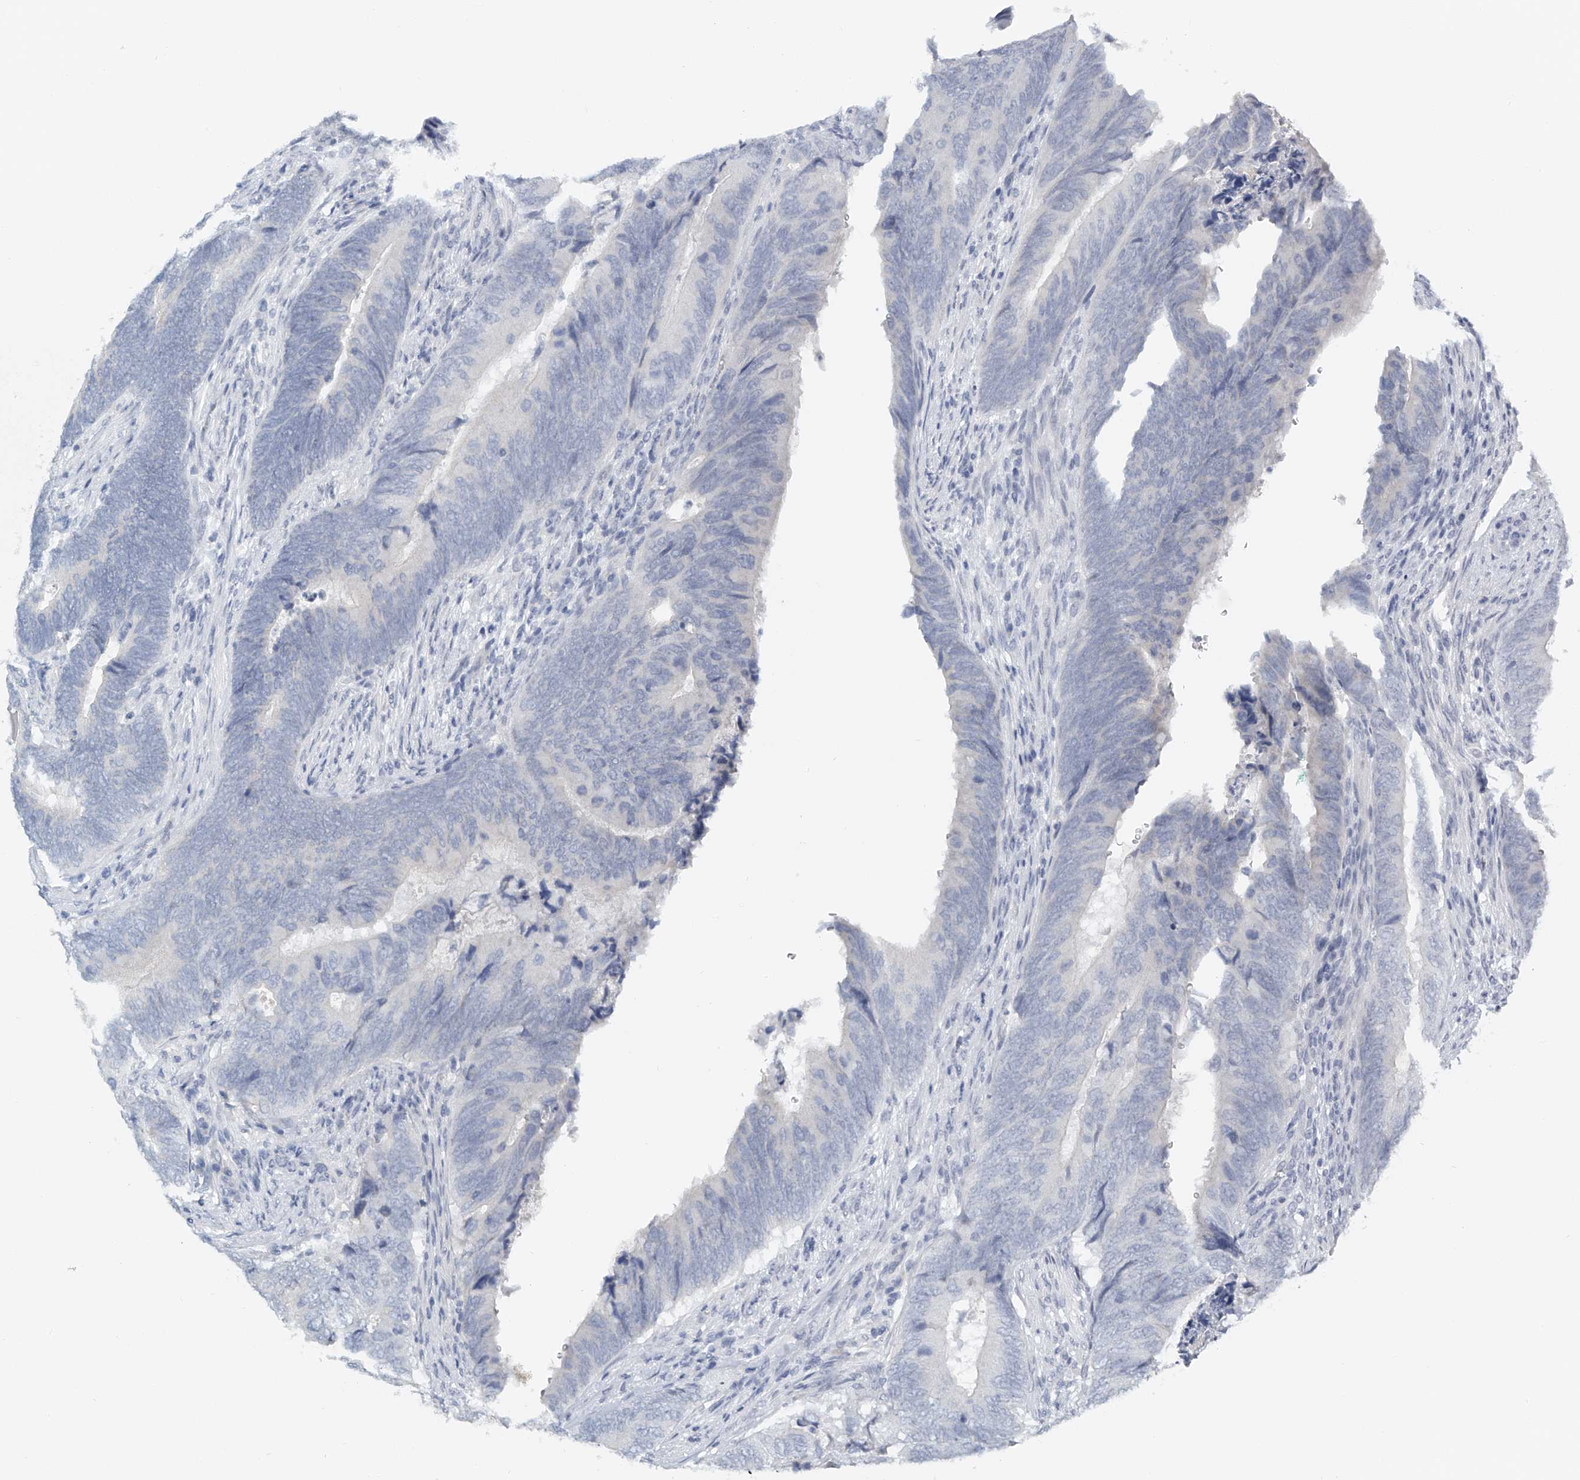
{"staining": {"intensity": "negative", "quantity": "none", "location": "none"}, "tissue": "colorectal cancer", "cell_type": "Tumor cells", "image_type": "cancer", "snomed": [{"axis": "morphology", "description": "Normal tissue, NOS"}, {"axis": "morphology", "description": "Adenocarcinoma, NOS"}, {"axis": "topography", "description": "Colon"}], "caption": "There is no significant staining in tumor cells of colorectal cancer.", "gene": "FAT2", "patient": {"sex": "male", "age": 56}}